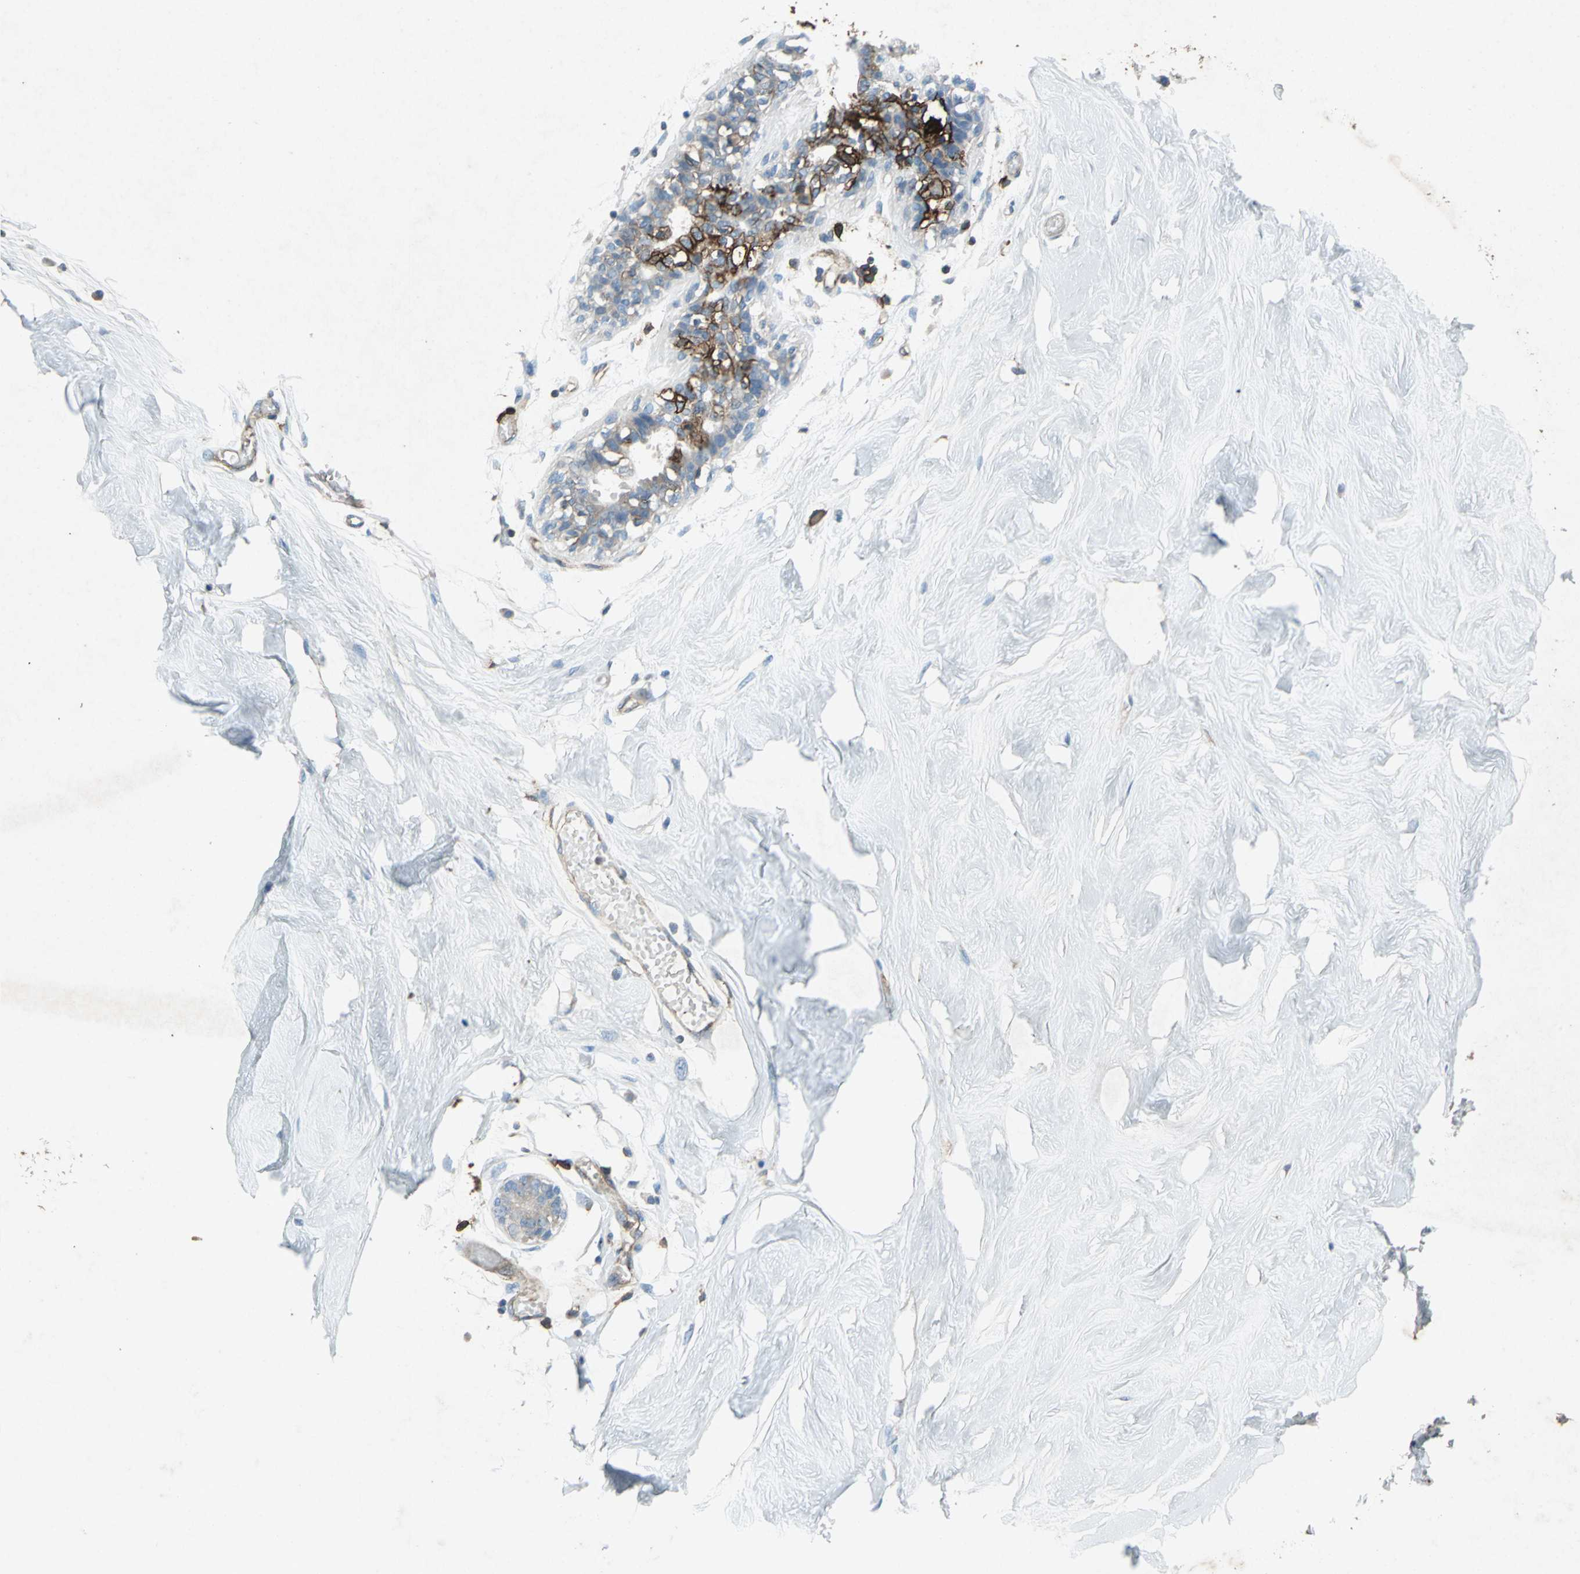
{"staining": {"intensity": "moderate", "quantity": "<25%", "location": "cytoplasmic/membranous"}, "tissue": "breast", "cell_type": "Adipocytes", "image_type": "normal", "snomed": [{"axis": "morphology", "description": "Normal tissue, NOS"}, {"axis": "topography", "description": "Breast"}, {"axis": "topography", "description": "Soft tissue"}], "caption": "Immunohistochemical staining of benign human breast demonstrates <25% levels of moderate cytoplasmic/membranous protein staining in about <25% of adipocytes.", "gene": "CCR6", "patient": {"sex": "female", "age": 25}}